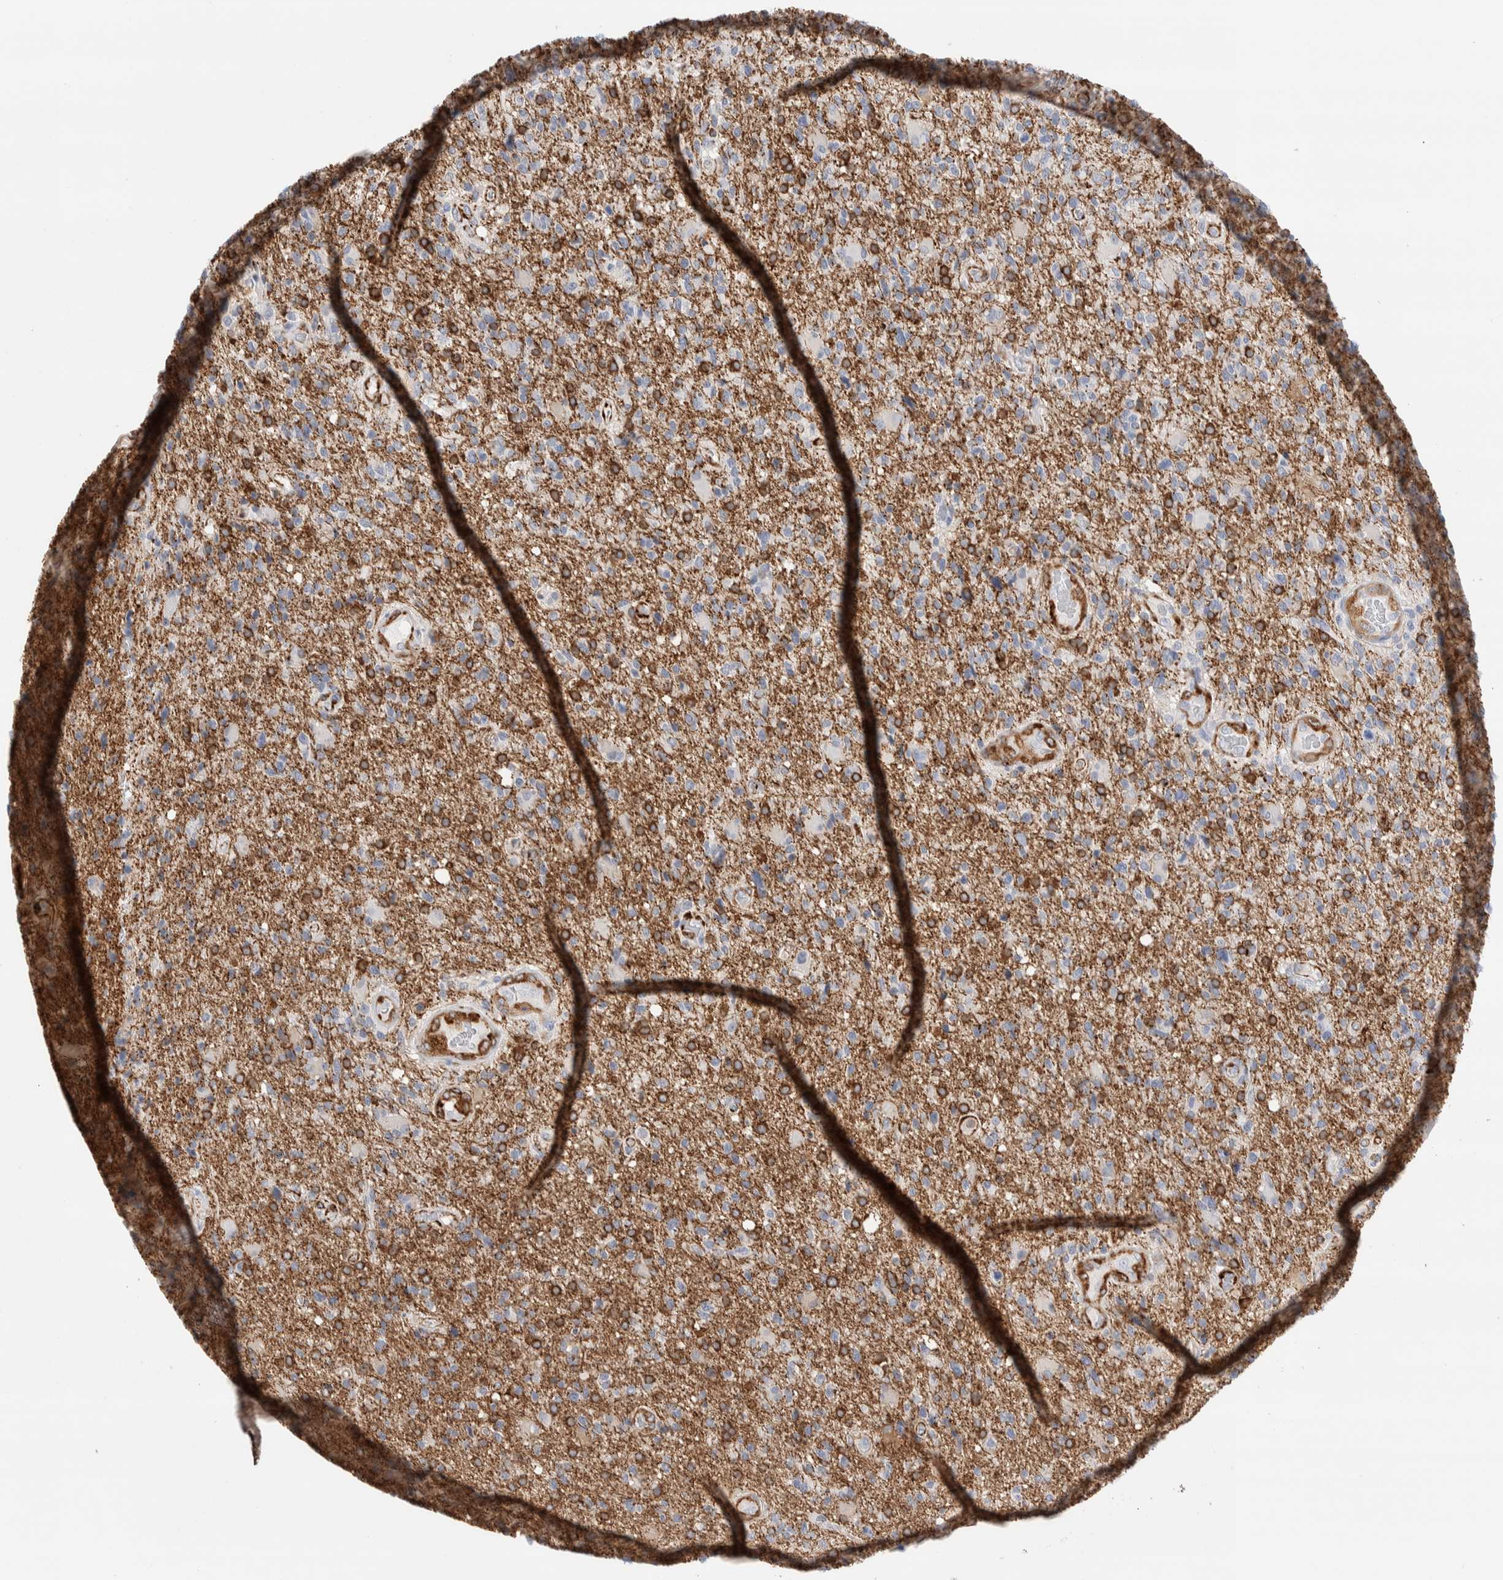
{"staining": {"intensity": "moderate", "quantity": "<25%", "location": "cytoplasmic/membranous"}, "tissue": "glioma", "cell_type": "Tumor cells", "image_type": "cancer", "snomed": [{"axis": "morphology", "description": "Glioma, malignant, High grade"}, {"axis": "topography", "description": "Brain"}], "caption": "Immunohistochemical staining of high-grade glioma (malignant) demonstrates low levels of moderate cytoplasmic/membranous protein expression in approximately <25% of tumor cells. Using DAB (brown) and hematoxylin (blue) stains, captured at high magnification using brightfield microscopy.", "gene": "SEPTIN4", "patient": {"sex": "male", "age": 72}}